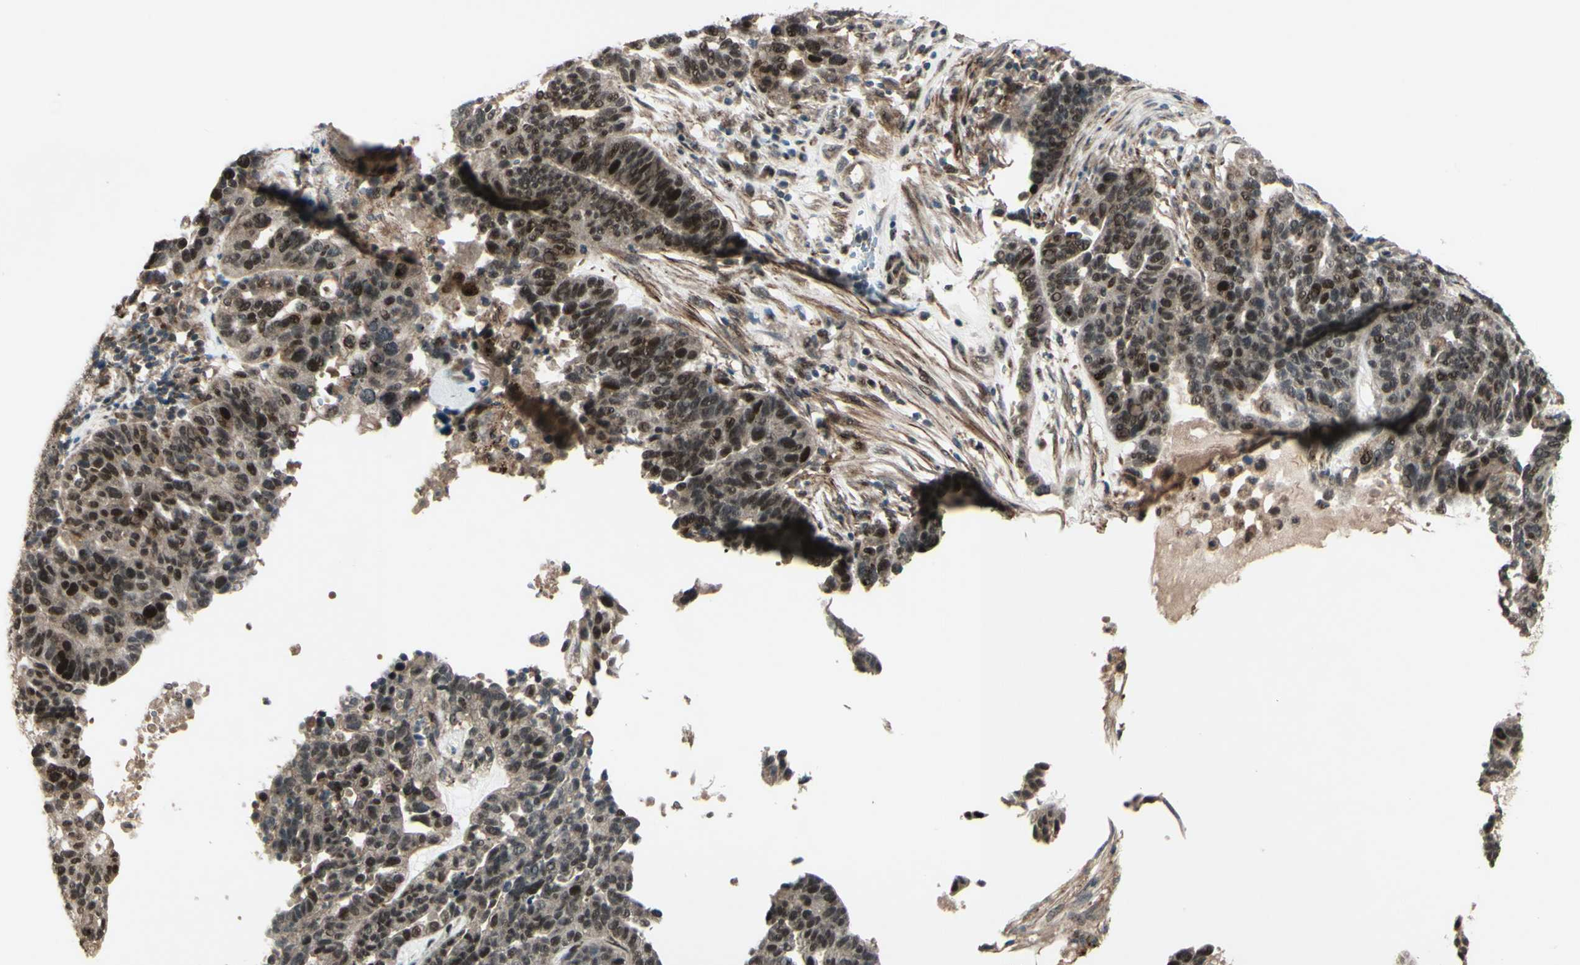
{"staining": {"intensity": "strong", "quantity": ">75%", "location": "cytoplasmic/membranous,nuclear"}, "tissue": "ovarian cancer", "cell_type": "Tumor cells", "image_type": "cancer", "snomed": [{"axis": "morphology", "description": "Cystadenocarcinoma, serous, NOS"}, {"axis": "topography", "description": "Ovary"}], "caption": "DAB (3,3'-diaminobenzidine) immunohistochemical staining of human ovarian cancer (serous cystadenocarcinoma) displays strong cytoplasmic/membranous and nuclear protein expression in approximately >75% of tumor cells. (DAB IHC with brightfield microscopy, high magnification).", "gene": "MLF2", "patient": {"sex": "female", "age": 59}}